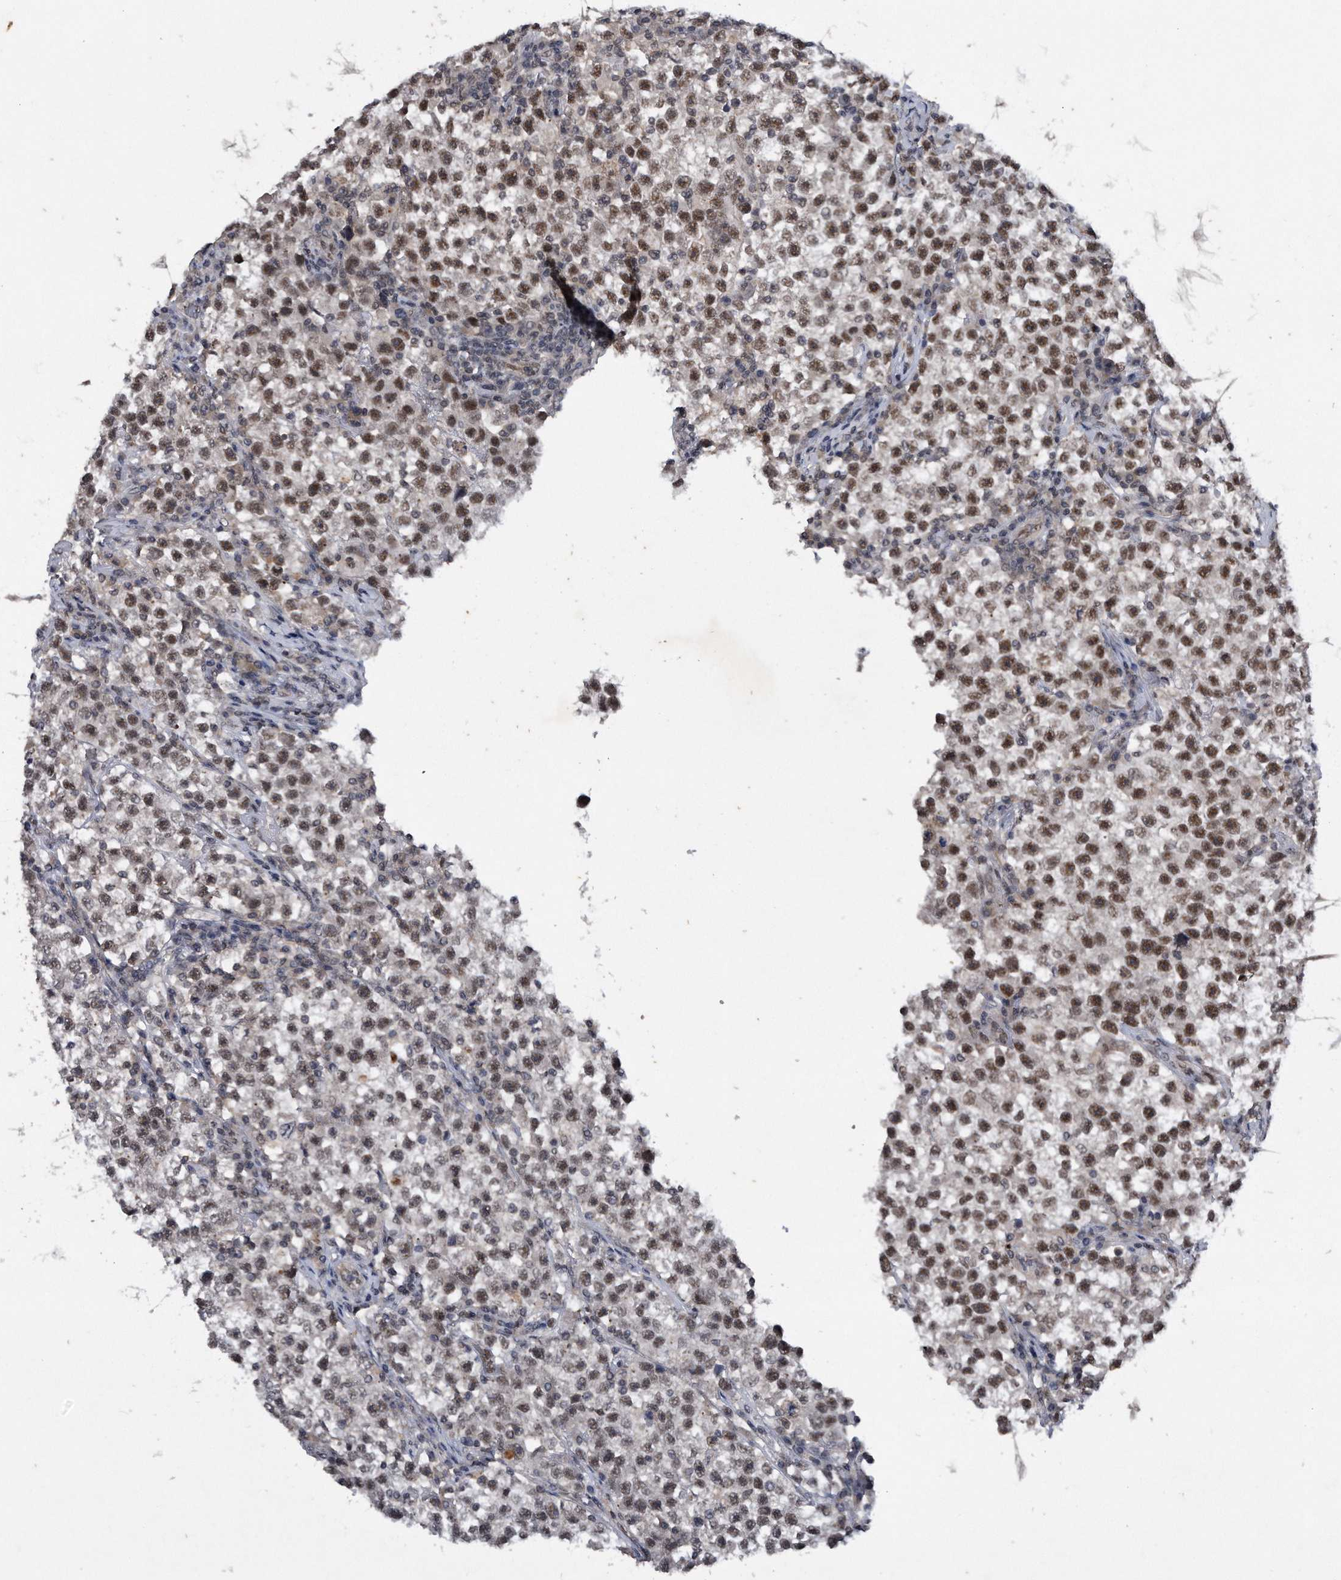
{"staining": {"intensity": "strong", "quantity": ">75%", "location": "nuclear"}, "tissue": "testis cancer", "cell_type": "Tumor cells", "image_type": "cancer", "snomed": [{"axis": "morphology", "description": "Seminoma, NOS"}, {"axis": "topography", "description": "Testis"}], "caption": "The photomicrograph exhibits a brown stain indicating the presence of a protein in the nuclear of tumor cells in testis cancer. (Brightfield microscopy of DAB IHC at high magnification).", "gene": "VIRMA", "patient": {"sex": "male", "age": 22}}